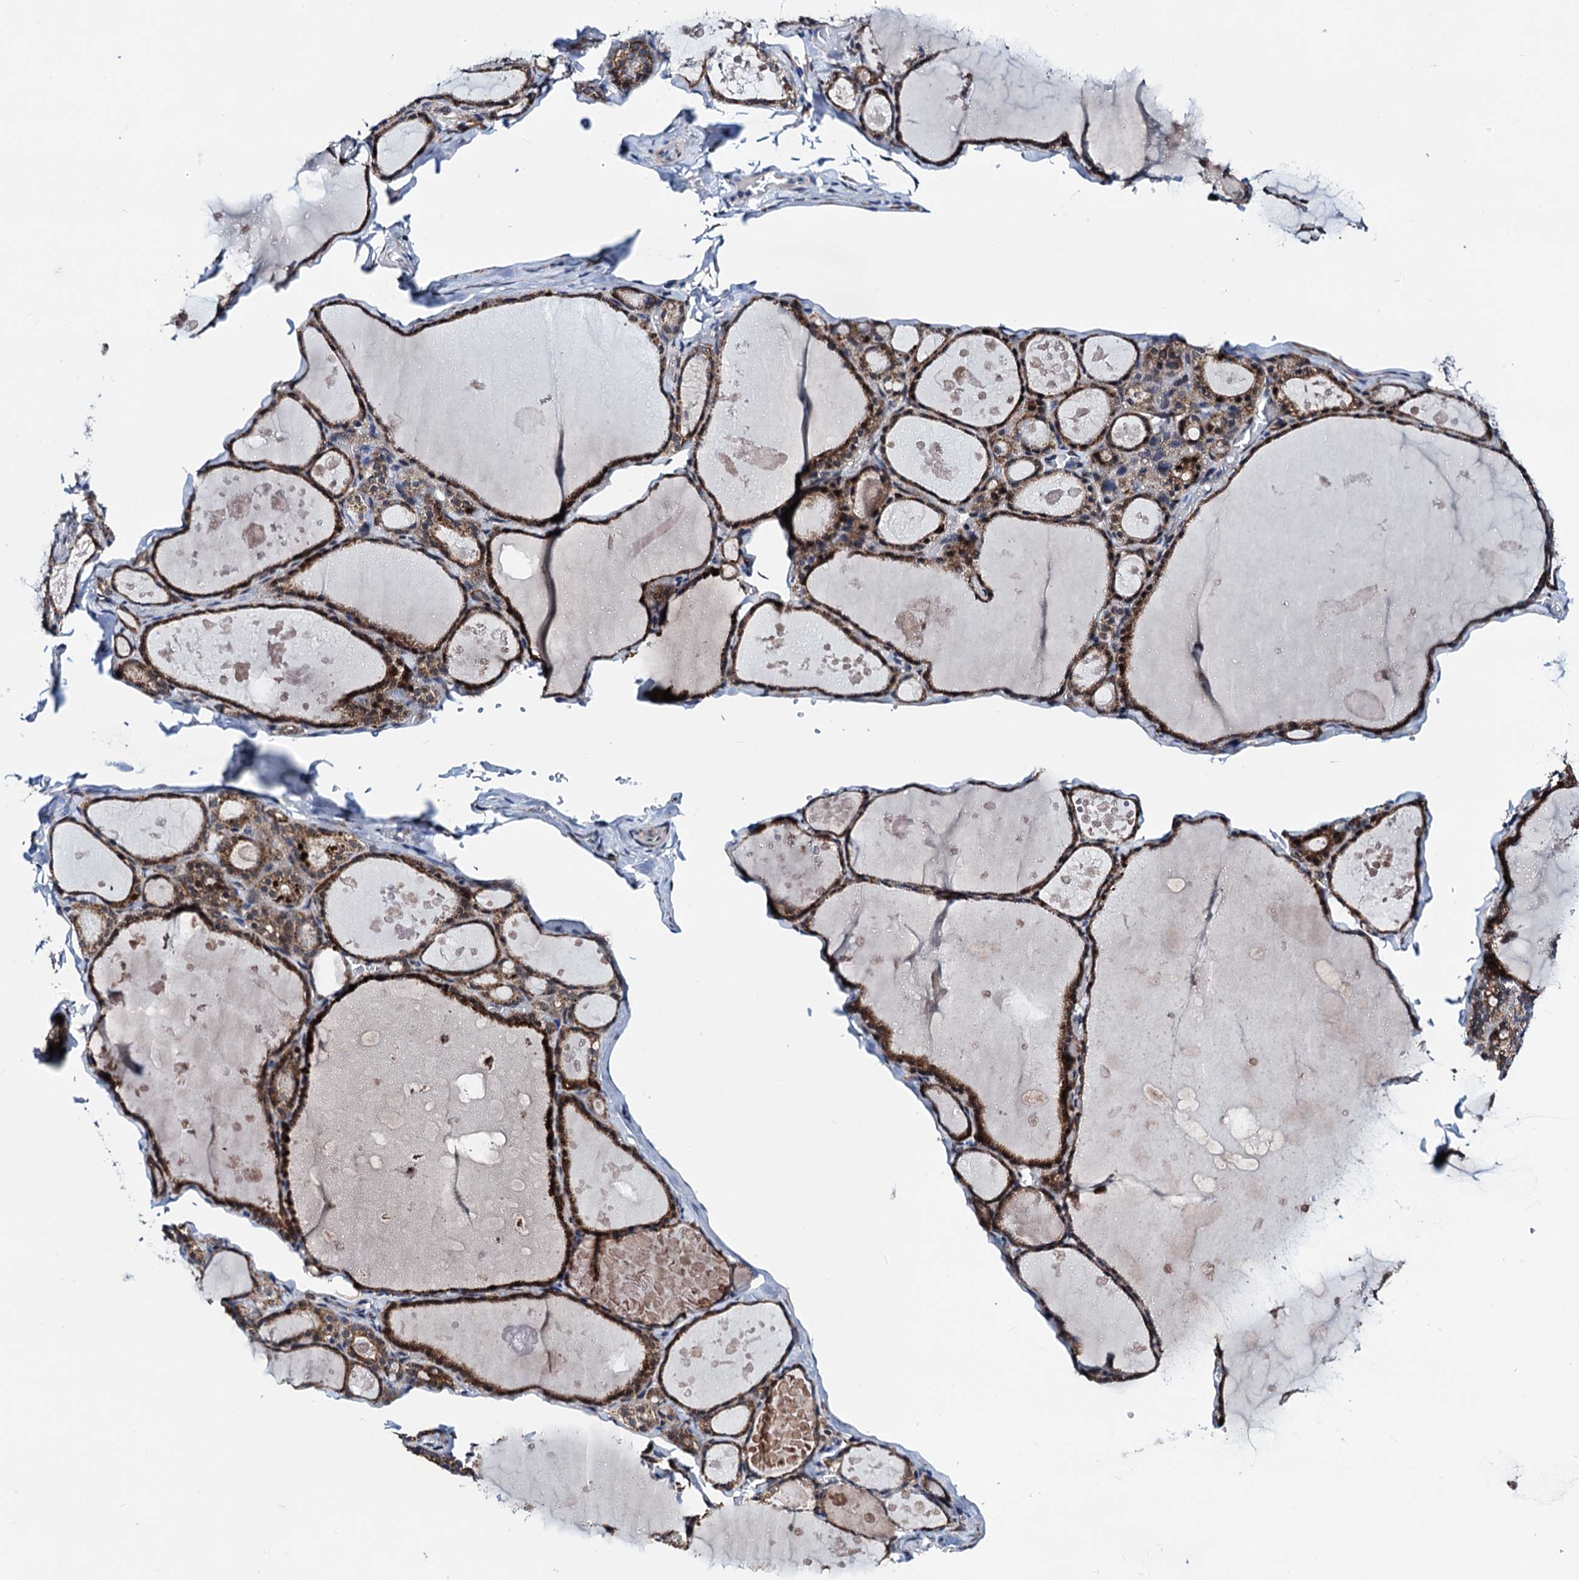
{"staining": {"intensity": "moderate", "quantity": ">75%", "location": "cytoplasmic/membranous,nuclear"}, "tissue": "thyroid gland", "cell_type": "Glandular cells", "image_type": "normal", "snomed": [{"axis": "morphology", "description": "Normal tissue, NOS"}, {"axis": "topography", "description": "Thyroid gland"}], "caption": "Protein expression analysis of normal thyroid gland displays moderate cytoplasmic/membranous,nuclear positivity in about >75% of glandular cells.", "gene": "COA4", "patient": {"sex": "male", "age": 56}}